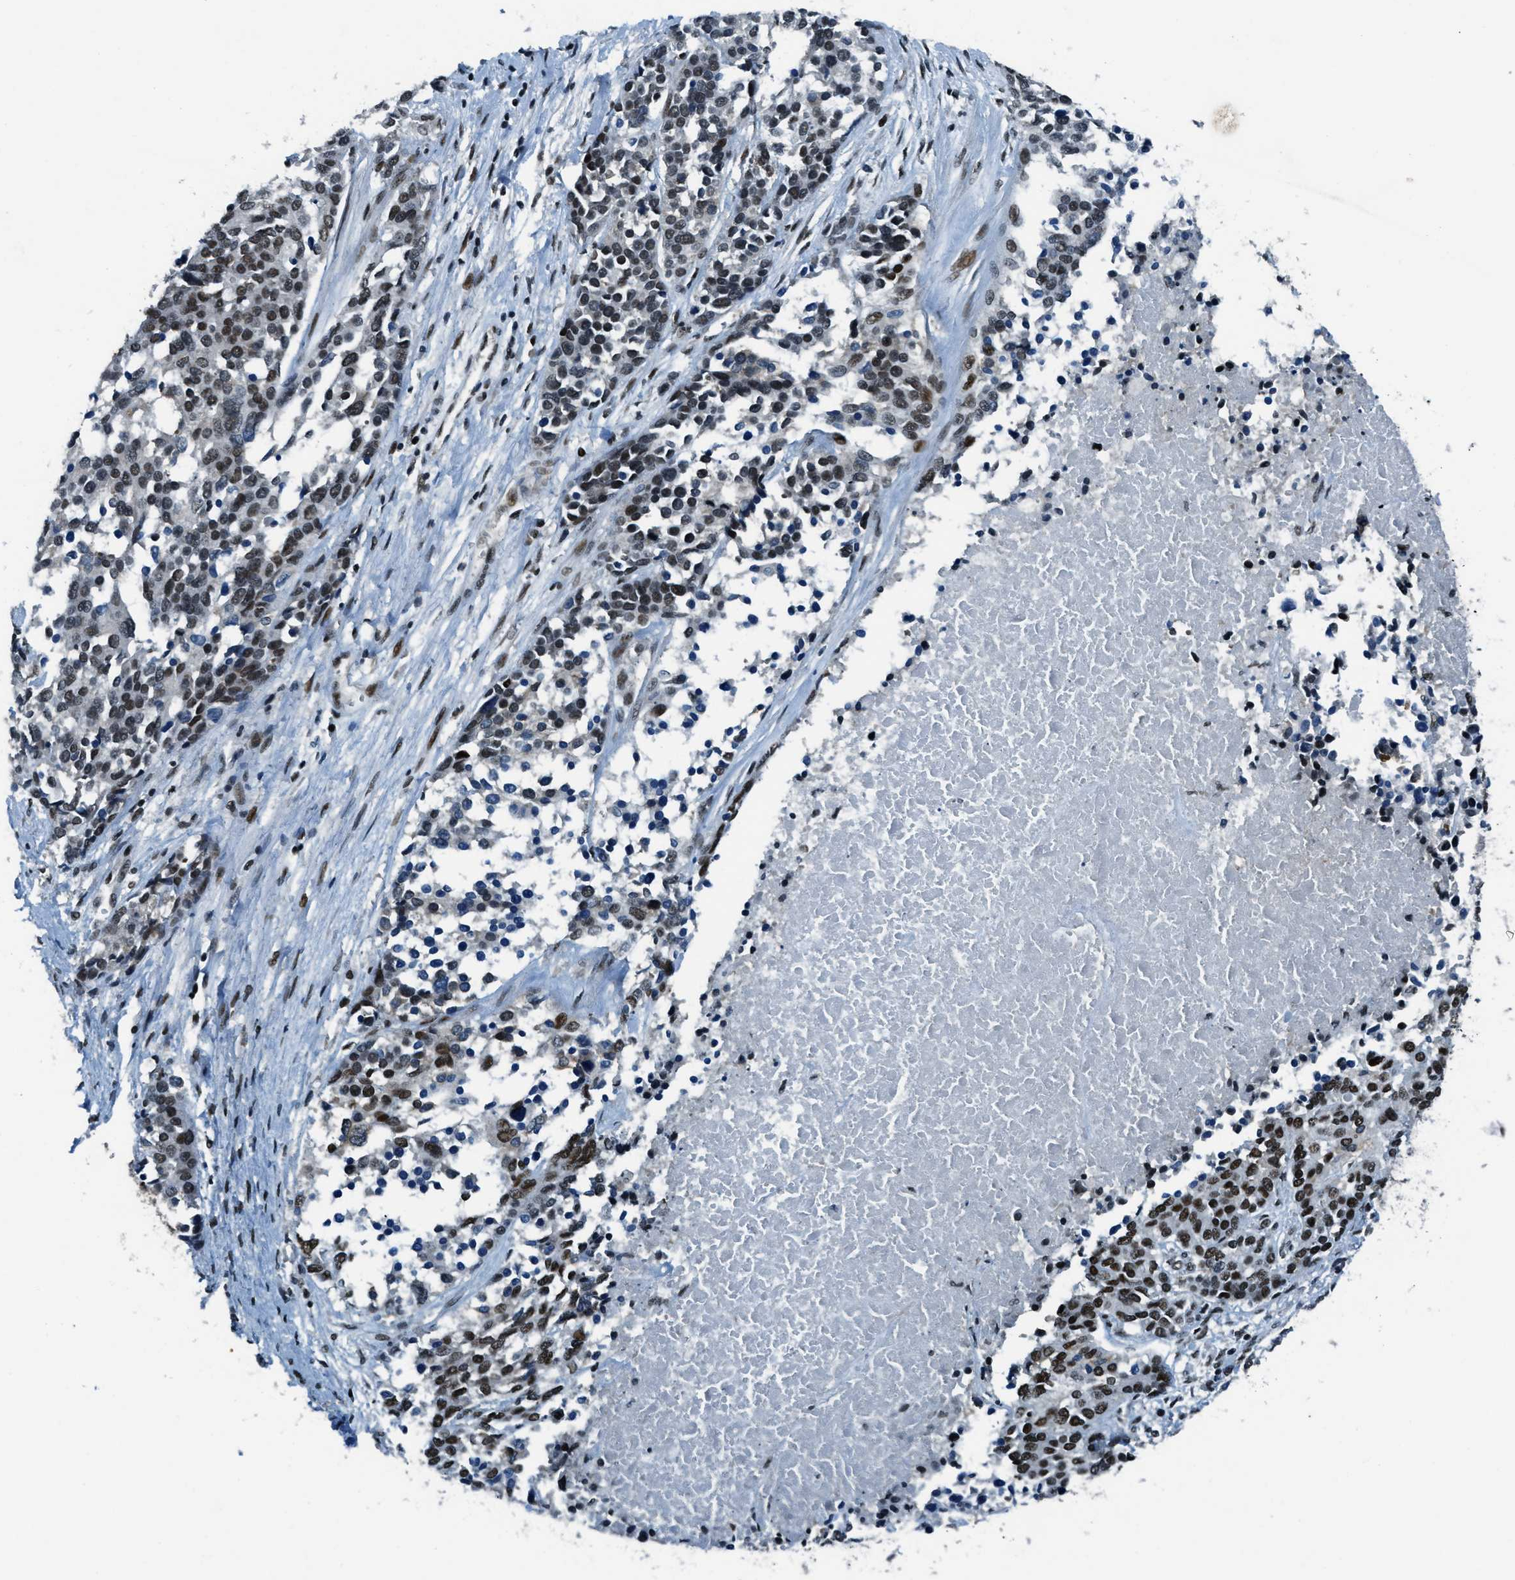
{"staining": {"intensity": "strong", "quantity": "25%-75%", "location": "nuclear"}, "tissue": "ovarian cancer", "cell_type": "Tumor cells", "image_type": "cancer", "snomed": [{"axis": "morphology", "description": "Cystadenocarcinoma, serous, NOS"}, {"axis": "topography", "description": "Ovary"}], "caption": "Immunohistochemistry (DAB (3,3'-diaminobenzidine)) staining of ovarian cancer (serous cystadenocarcinoma) exhibits strong nuclear protein expression in about 25%-75% of tumor cells.", "gene": "KLF6", "patient": {"sex": "female", "age": 44}}